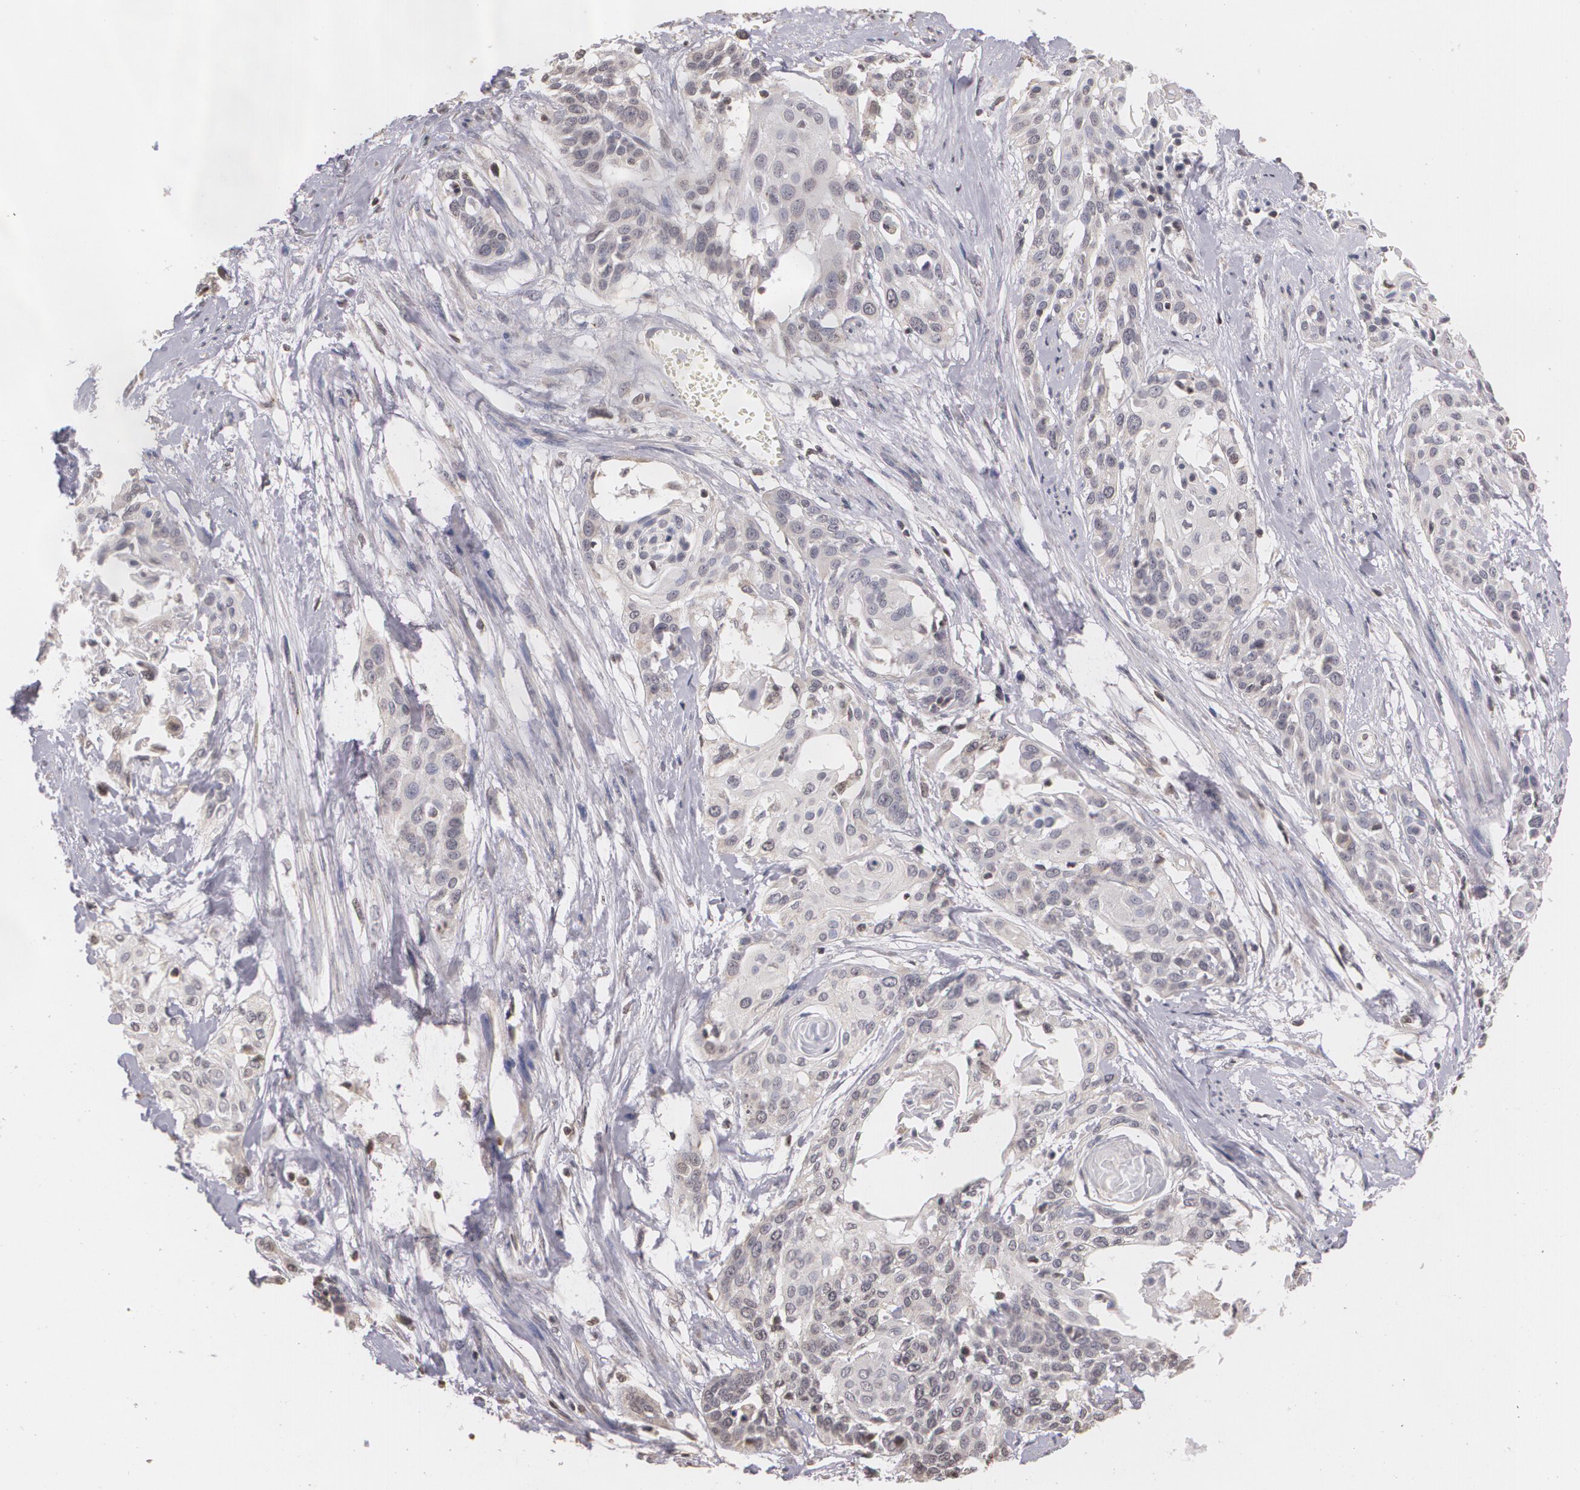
{"staining": {"intensity": "negative", "quantity": "none", "location": "none"}, "tissue": "cervical cancer", "cell_type": "Tumor cells", "image_type": "cancer", "snomed": [{"axis": "morphology", "description": "Squamous cell carcinoma, NOS"}, {"axis": "topography", "description": "Cervix"}], "caption": "This is an immunohistochemistry (IHC) histopathology image of human cervical squamous cell carcinoma. There is no positivity in tumor cells.", "gene": "THRB", "patient": {"sex": "female", "age": 57}}